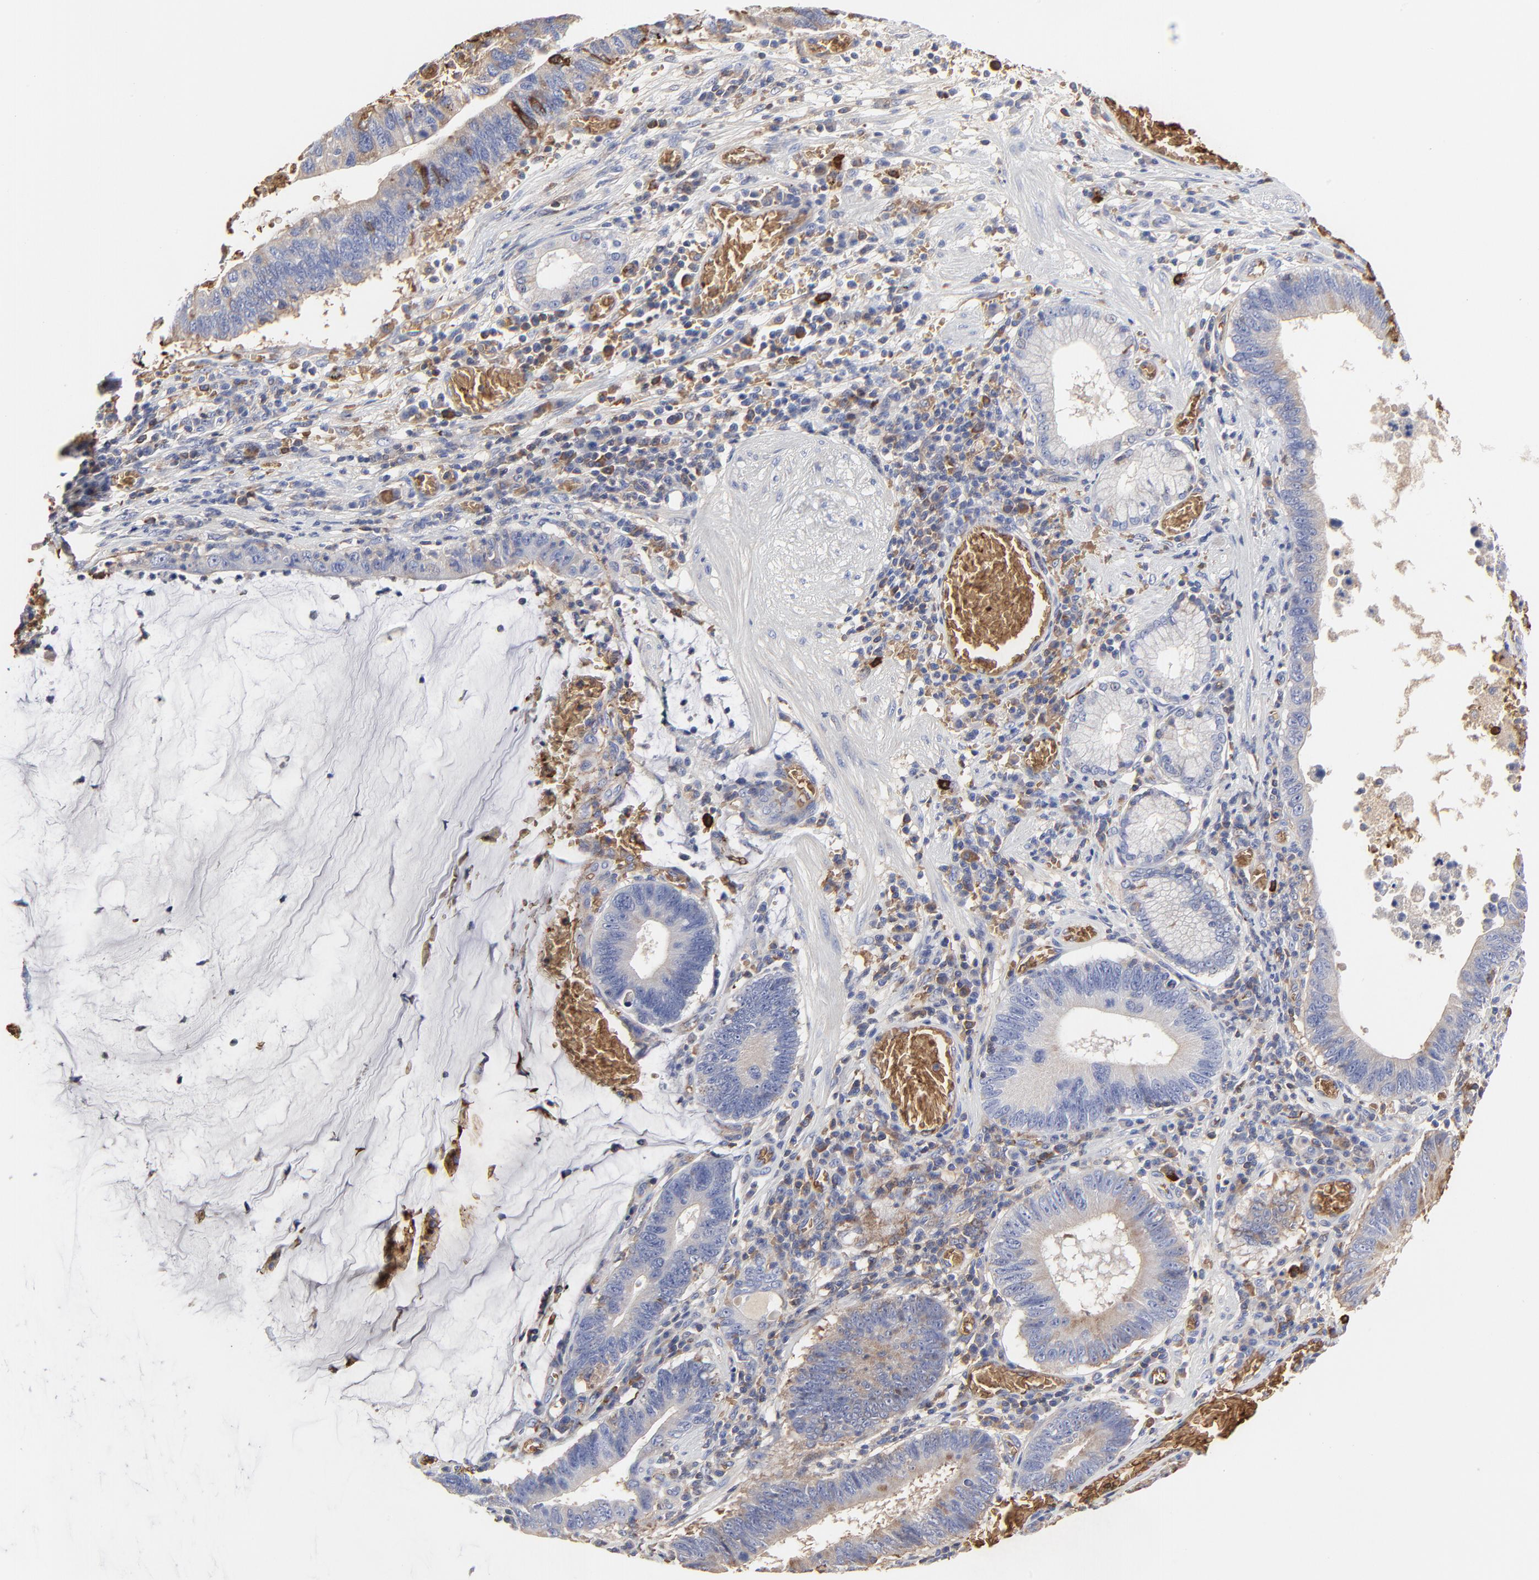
{"staining": {"intensity": "weak", "quantity": "25%-75%", "location": "cytoplasmic/membranous"}, "tissue": "stomach cancer", "cell_type": "Tumor cells", "image_type": "cancer", "snomed": [{"axis": "morphology", "description": "Adenocarcinoma, NOS"}, {"axis": "topography", "description": "Stomach"}, {"axis": "topography", "description": "Gastric cardia"}], "caption": "High-power microscopy captured an immunohistochemistry image of stomach adenocarcinoma, revealing weak cytoplasmic/membranous positivity in about 25%-75% of tumor cells. Immunohistochemistry stains the protein of interest in brown and the nuclei are stained blue.", "gene": "PAG1", "patient": {"sex": "male", "age": 59}}